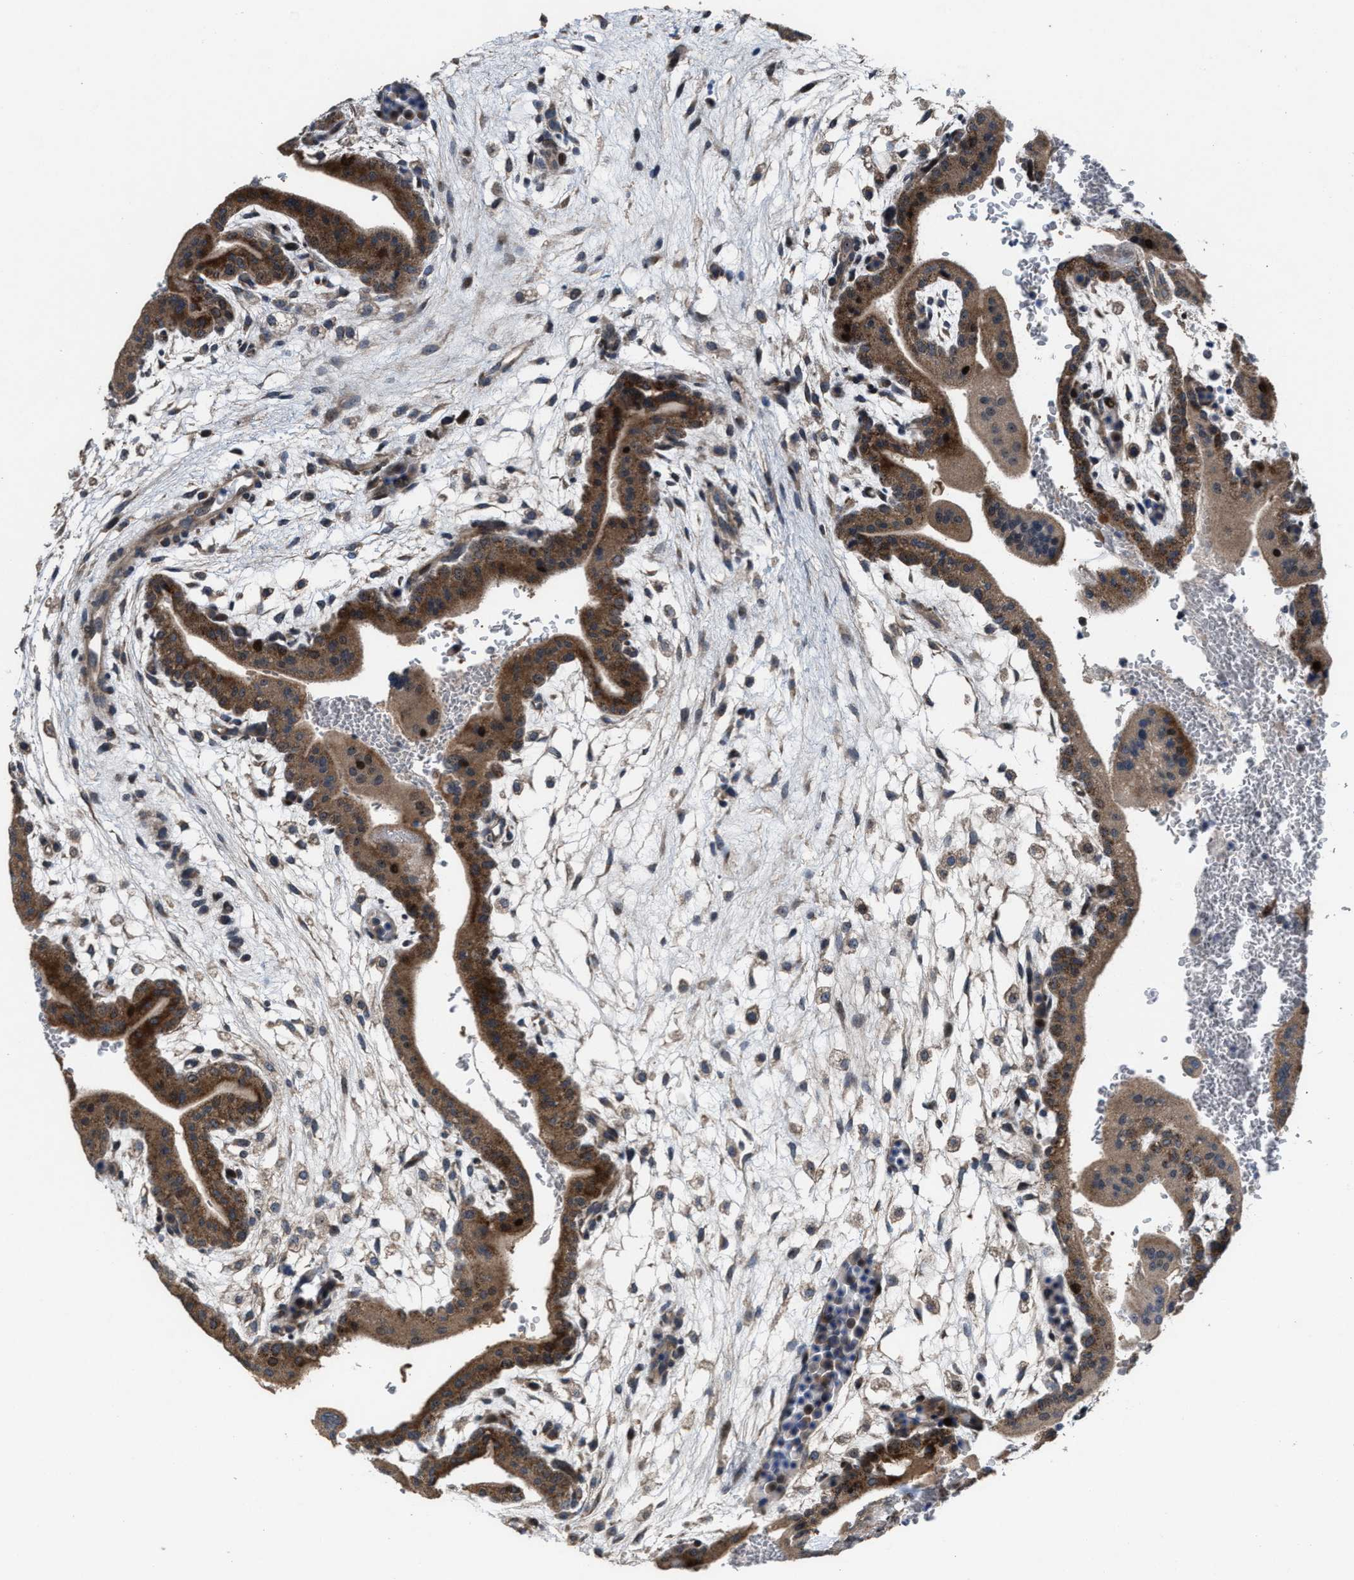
{"staining": {"intensity": "strong", "quantity": ">75%", "location": "cytoplasmic/membranous"}, "tissue": "placenta", "cell_type": "Decidual cells", "image_type": "normal", "snomed": [{"axis": "morphology", "description": "Normal tissue, NOS"}, {"axis": "topography", "description": "Placenta"}], "caption": "Approximately >75% of decidual cells in unremarkable placenta reveal strong cytoplasmic/membranous protein expression as visualized by brown immunohistochemical staining.", "gene": "HAUS6", "patient": {"sex": "female", "age": 35}}